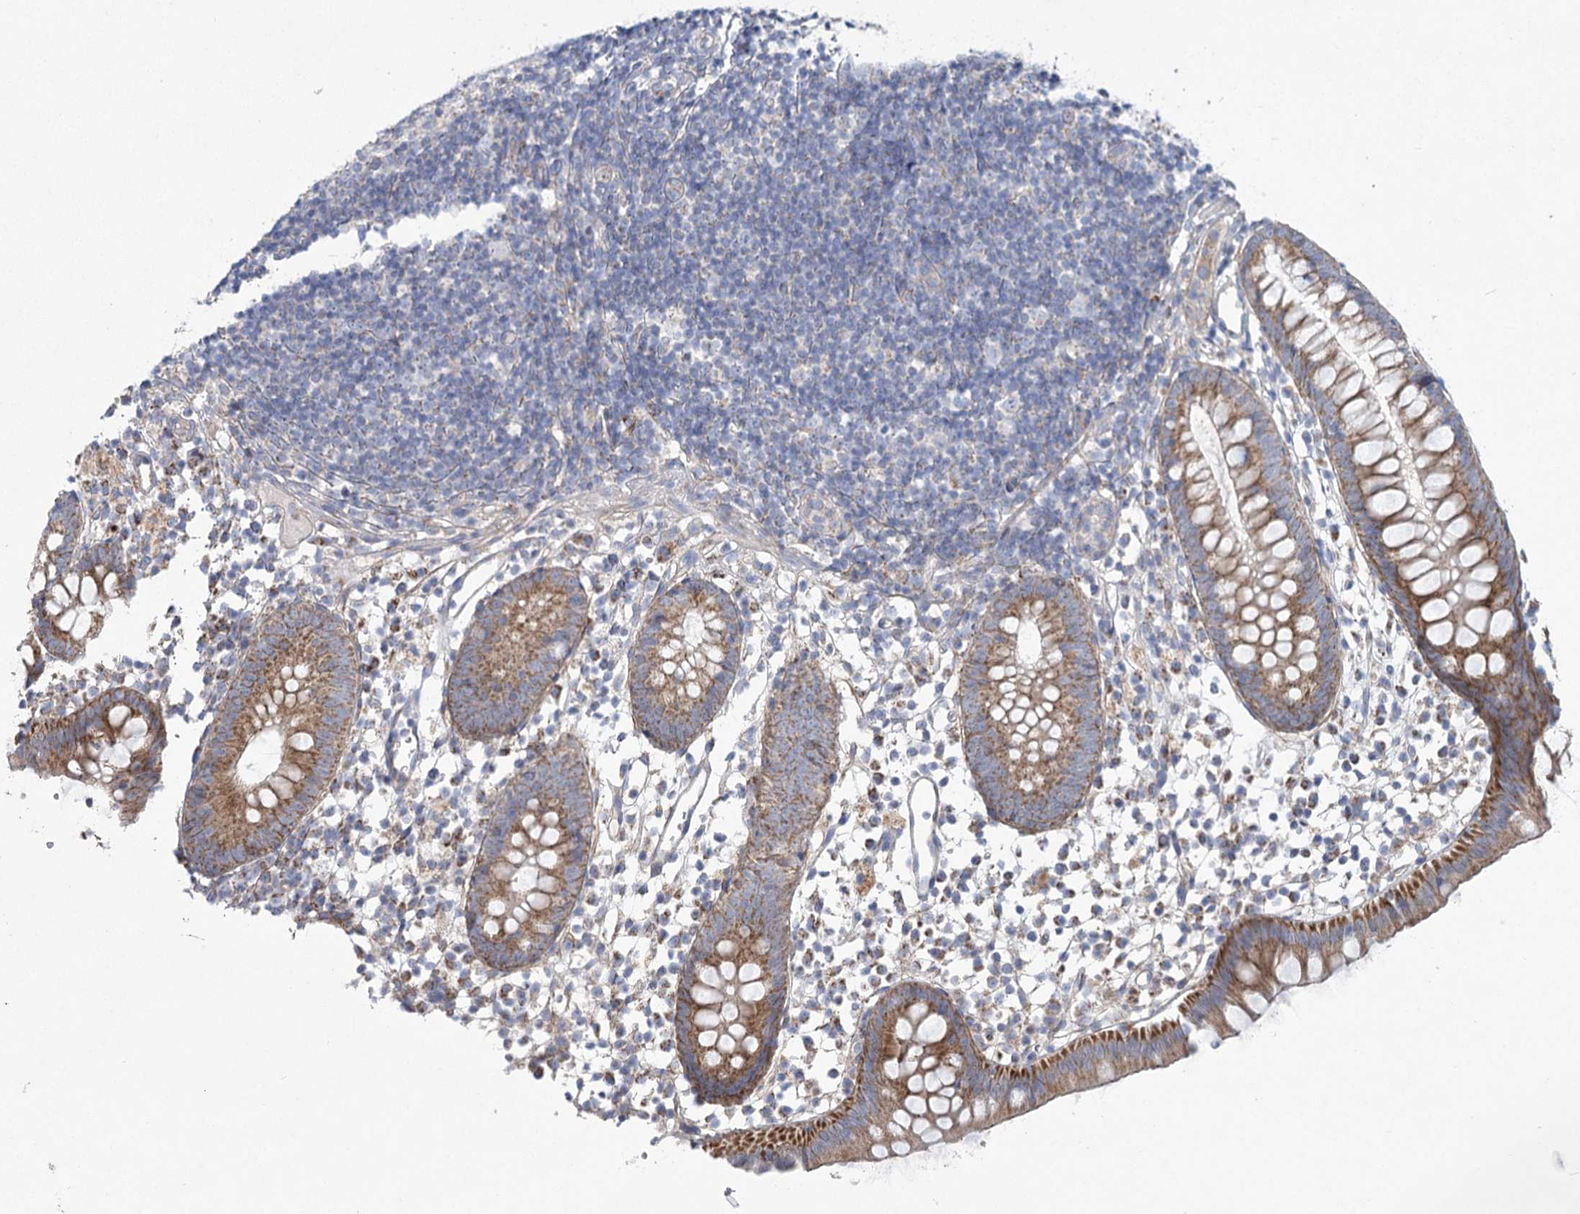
{"staining": {"intensity": "moderate", "quantity": ">75%", "location": "cytoplasmic/membranous"}, "tissue": "appendix", "cell_type": "Glandular cells", "image_type": "normal", "snomed": [{"axis": "morphology", "description": "Normal tissue, NOS"}, {"axis": "topography", "description": "Appendix"}], "caption": "This image exhibits immunohistochemistry (IHC) staining of benign appendix, with medium moderate cytoplasmic/membranous positivity in approximately >75% of glandular cells.", "gene": "SNX7", "patient": {"sex": "female", "age": 20}}